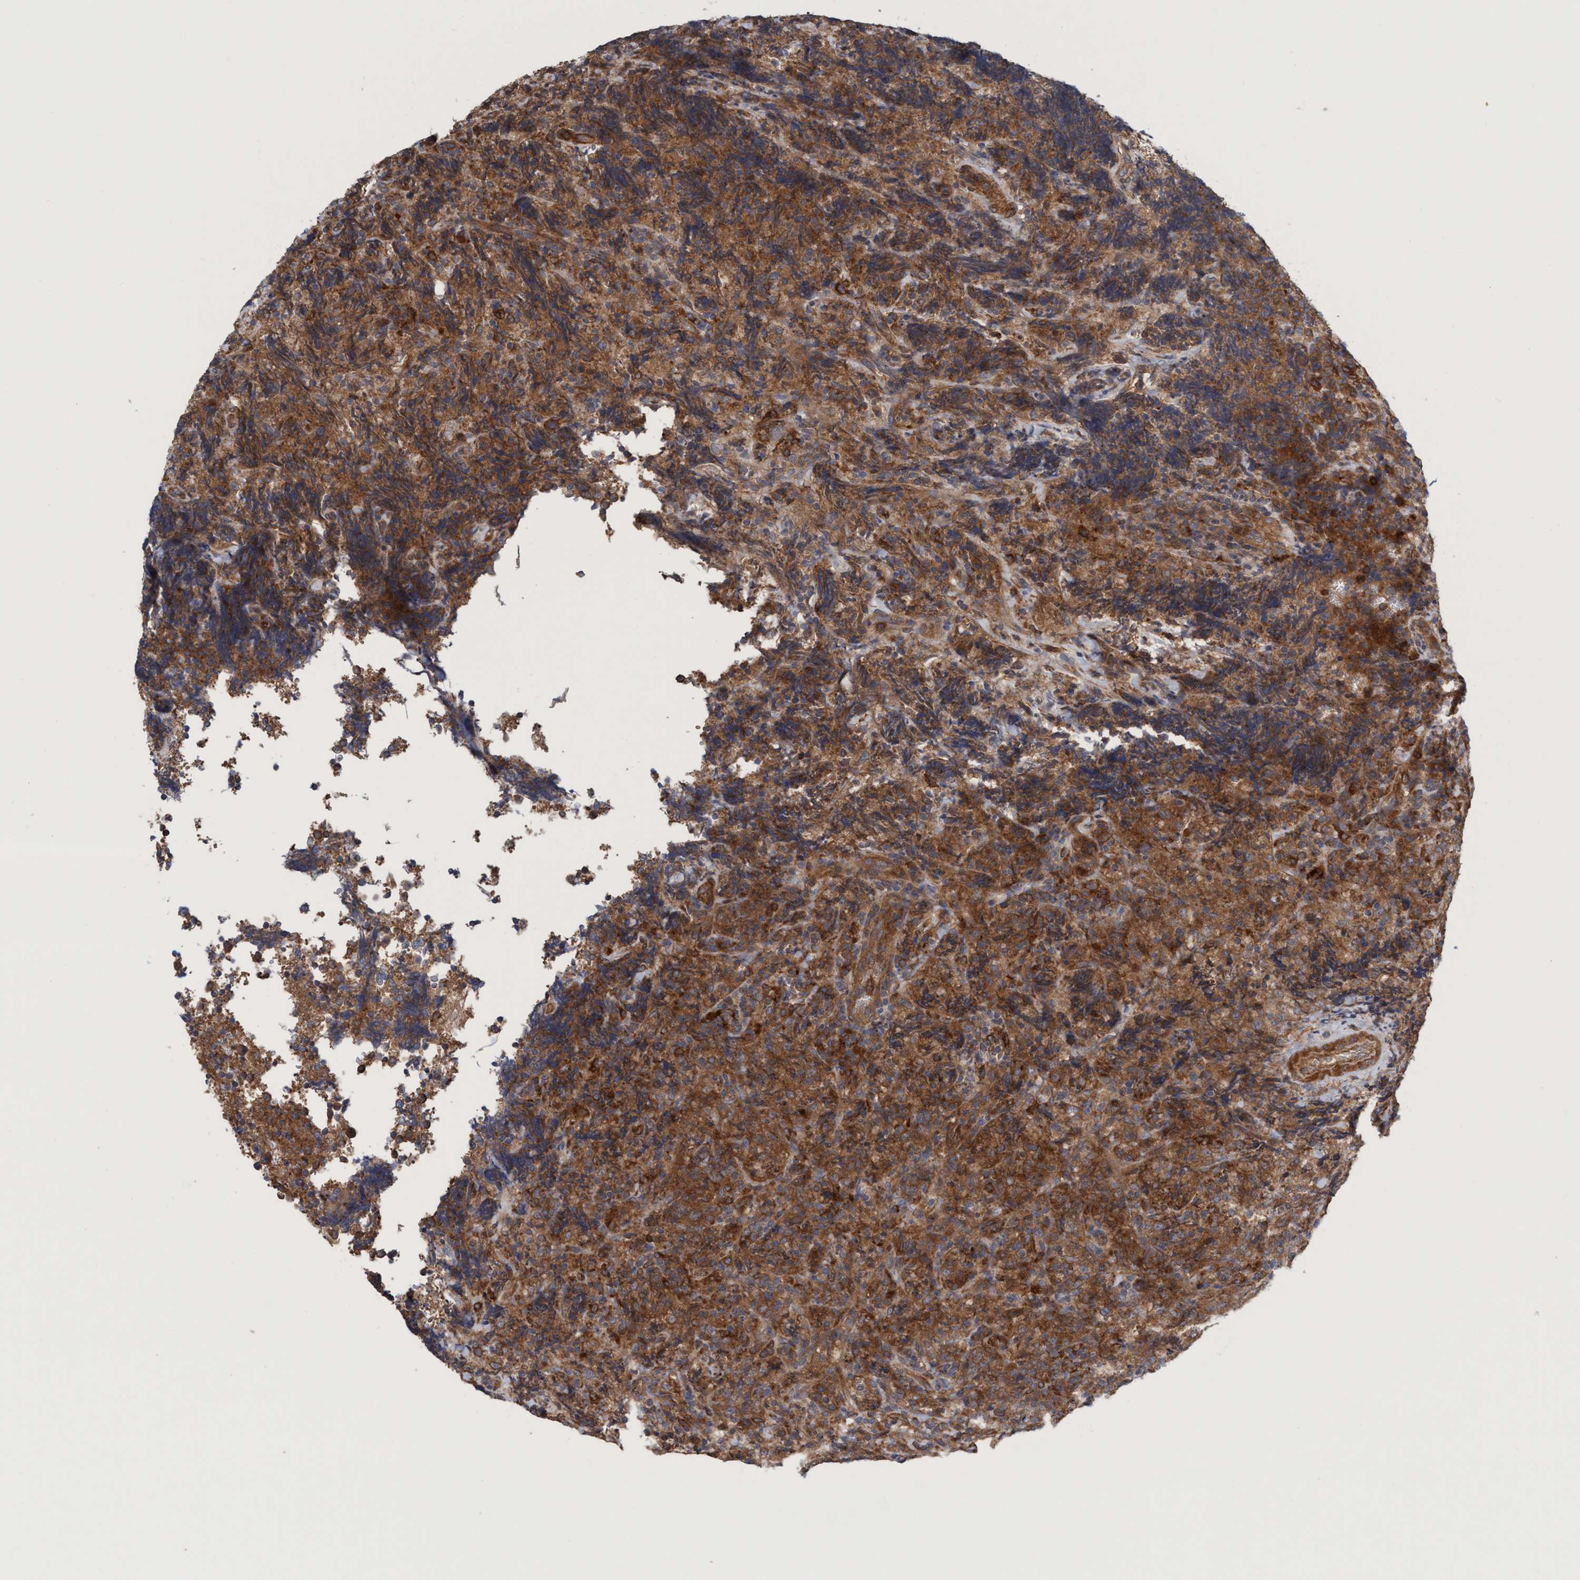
{"staining": {"intensity": "strong", "quantity": ">75%", "location": "cytoplasmic/membranous"}, "tissue": "lymphoma", "cell_type": "Tumor cells", "image_type": "cancer", "snomed": [{"axis": "morphology", "description": "Malignant lymphoma, non-Hodgkin's type, High grade"}, {"axis": "topography", "description": "Tonsil"}], "caption": "The immunohistochemical stain highlights strong cytoplasmic/membranous staining in tumor cells of high-grade malignant lymphoma, non-Hodgkin's type tissue. (Stains: DAB in brown, nuclei in blue, Microscopy: brightfield microscopy at high magnification).", "gene": "SPECC1", "patient": {"sex": "female", "age": 36}}